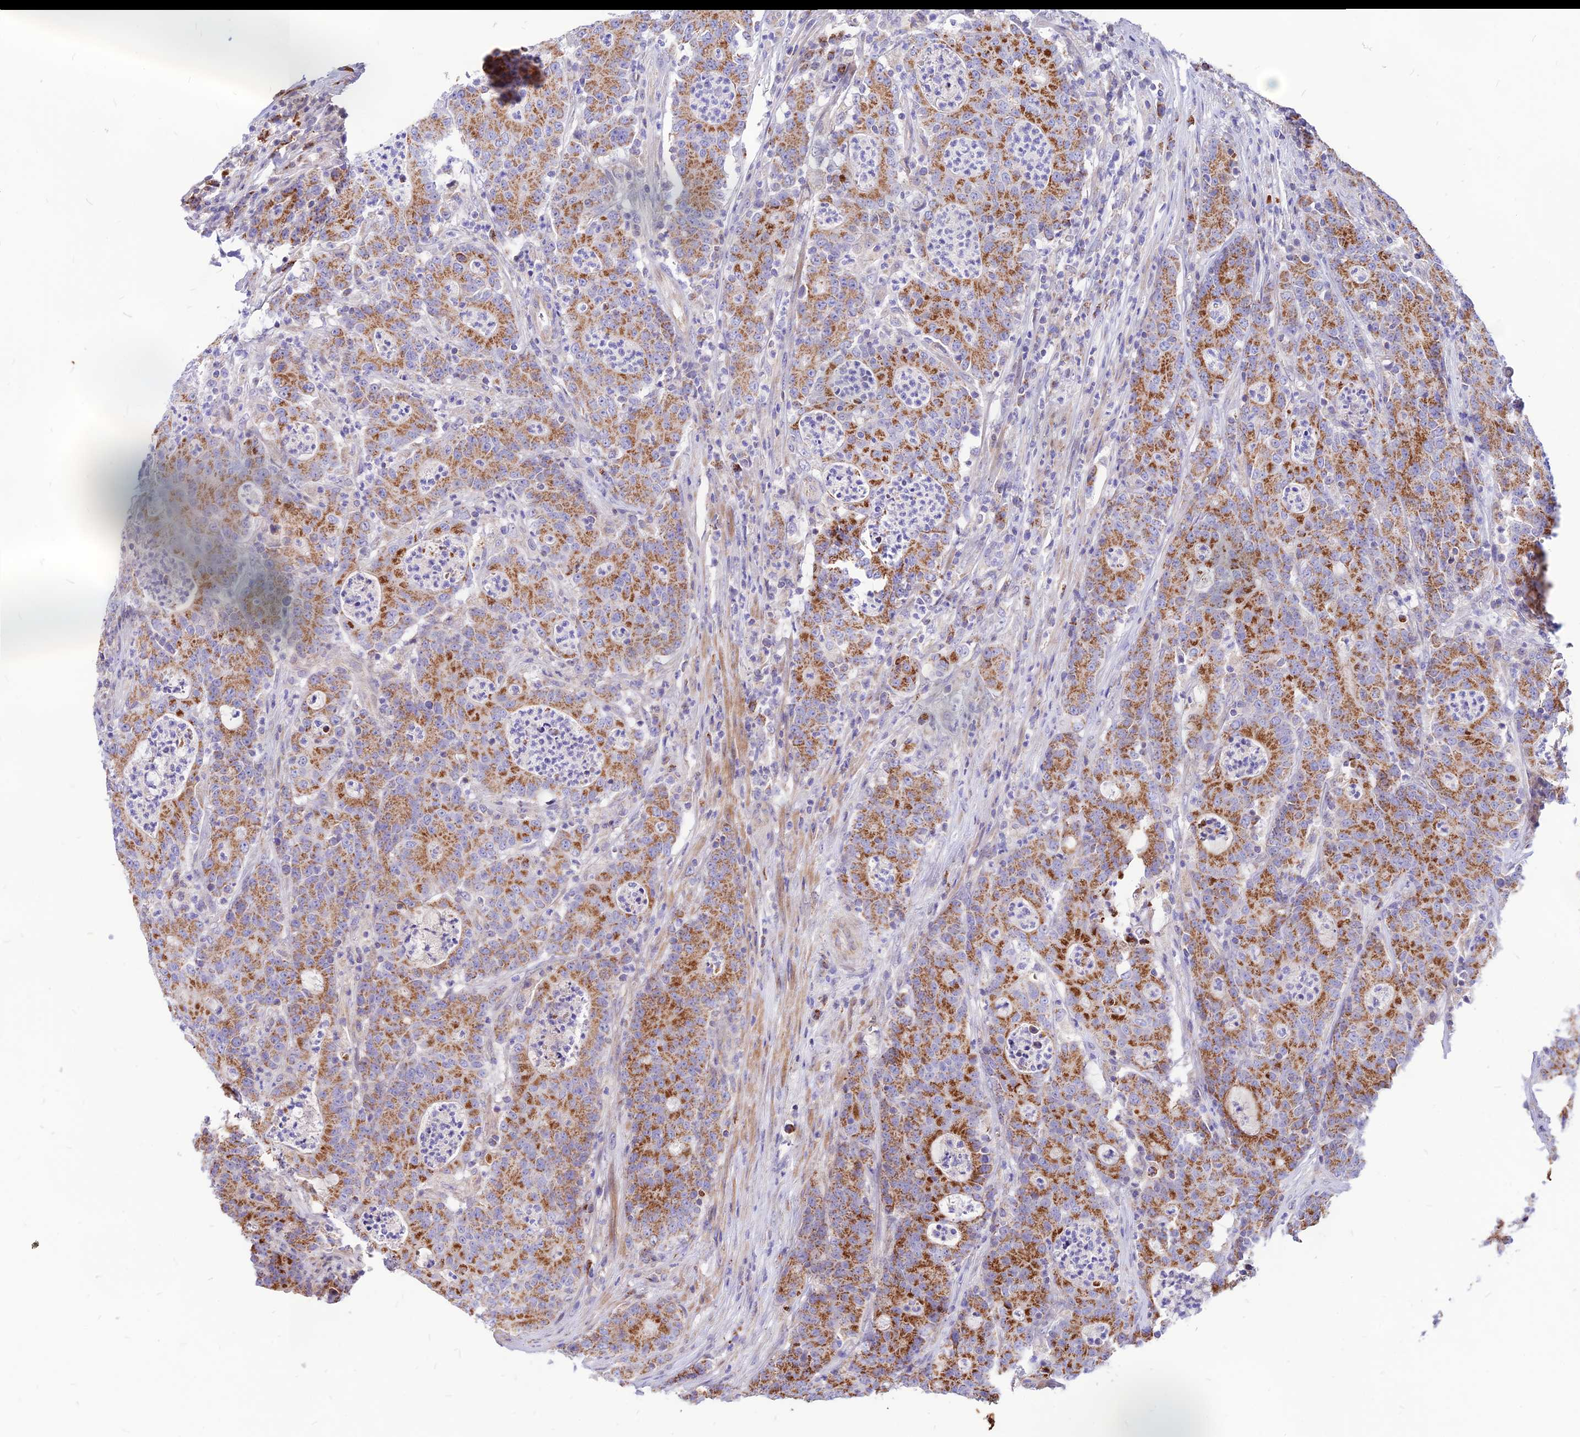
{"staining": {"intensity": "moderate", "quantity": ">75%", "location": "cytoplasmic/membranous"}, "tissue": "colorectal cancer", "cell_type": "Tumor cells", "image_type": "cancer", "snomed": [{"axis": "morphology", "description": "Adenocarcinoma, NOS"}, {"axis": "topography", "description": "Colon"}], "caption": "Immunohistochemistry (IHC) (DAB (3,3'-diaminobenzidine)) staining of colorectal cancer displays moderate cytoplasmic/membranous protein expression in about >75% of tumor cells. (brown staining indicates protein expression, while blue staining denotes nuclei).", "gene": "ECI1", "patient": {"sex": "male", "age": 83}}